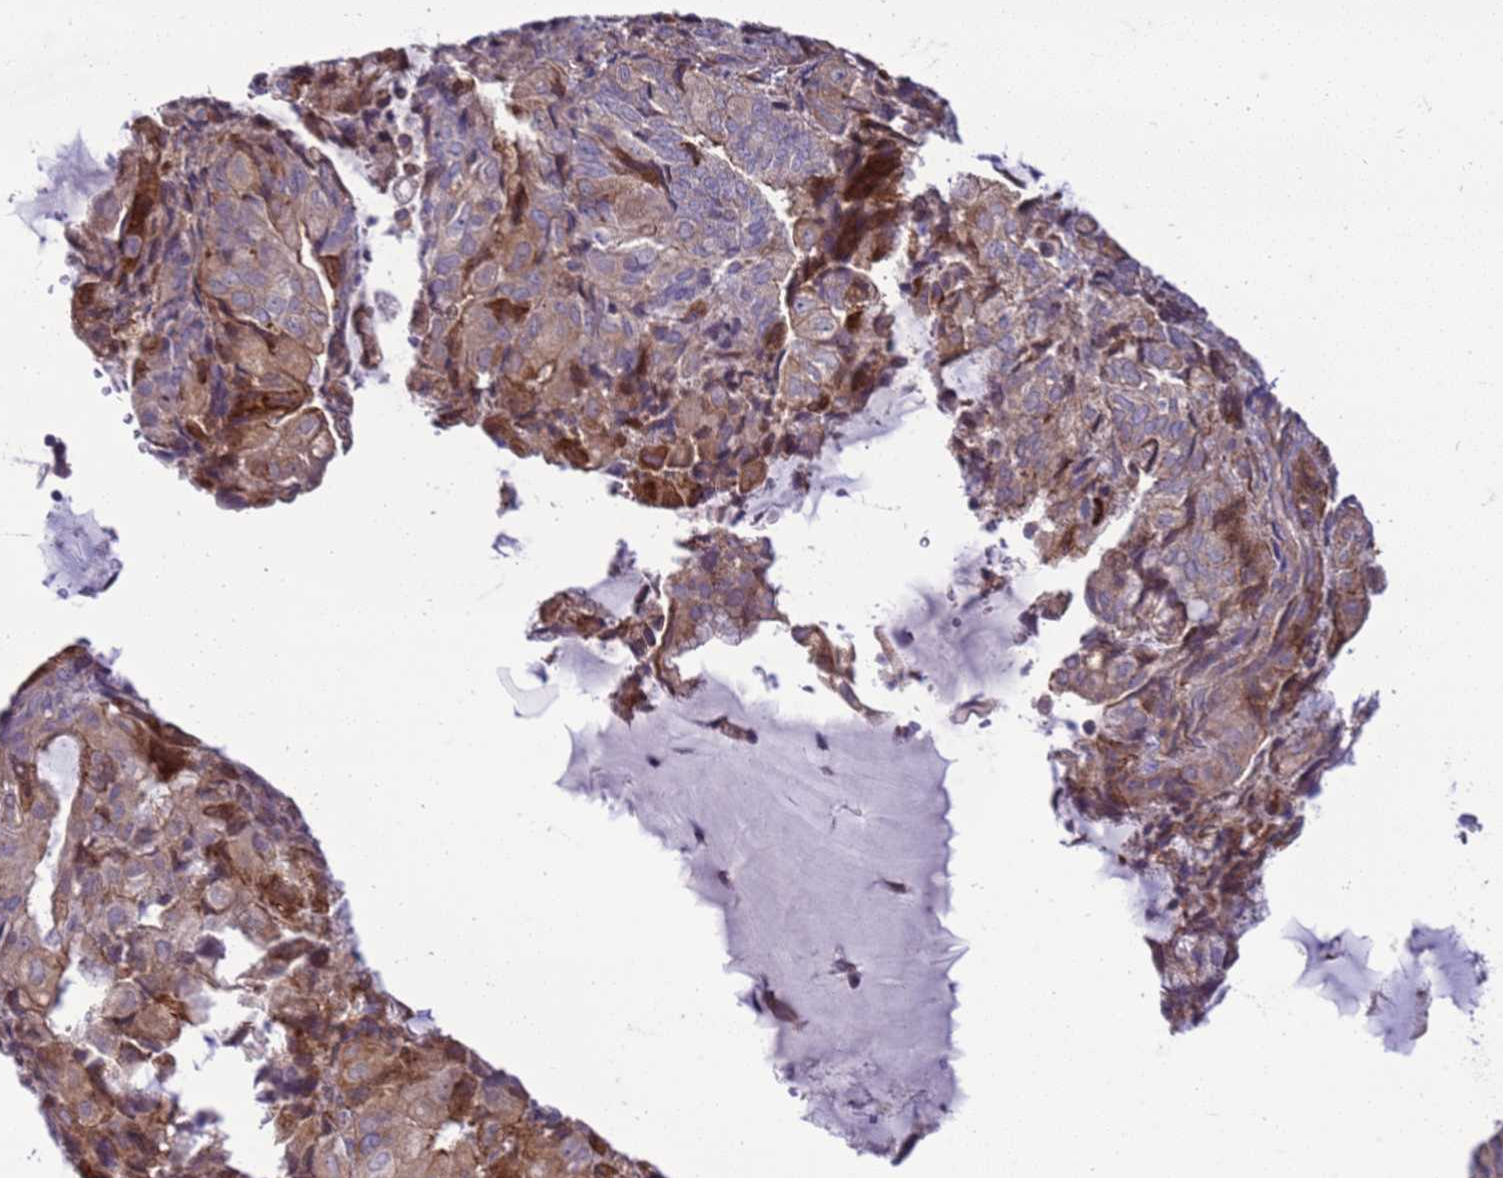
{"staining": {"intensity": "moderate", "quantity": "25%-75%", "location": "cytoplasmic/membranous"}, "tissue": "endometrial cancer", "cell_type": "Tumor cells", "image_type": "cancer", "snomed": [{"axis": "morphology", "description": "Adenocarcinoma, NOS"}, {"axis": "topography", "description": "Endometrium"}], "caption": "DAB (3,3'-diaminobenzidine) immunohistochemical staining of human adenocarcinoma (endometrial) shows moderate cytoplasmic/membranous protein staining in approximately 25%-75% of tumor cells.", "gene": "GEN1", "patient": {"sex": "female", "age": 81}}